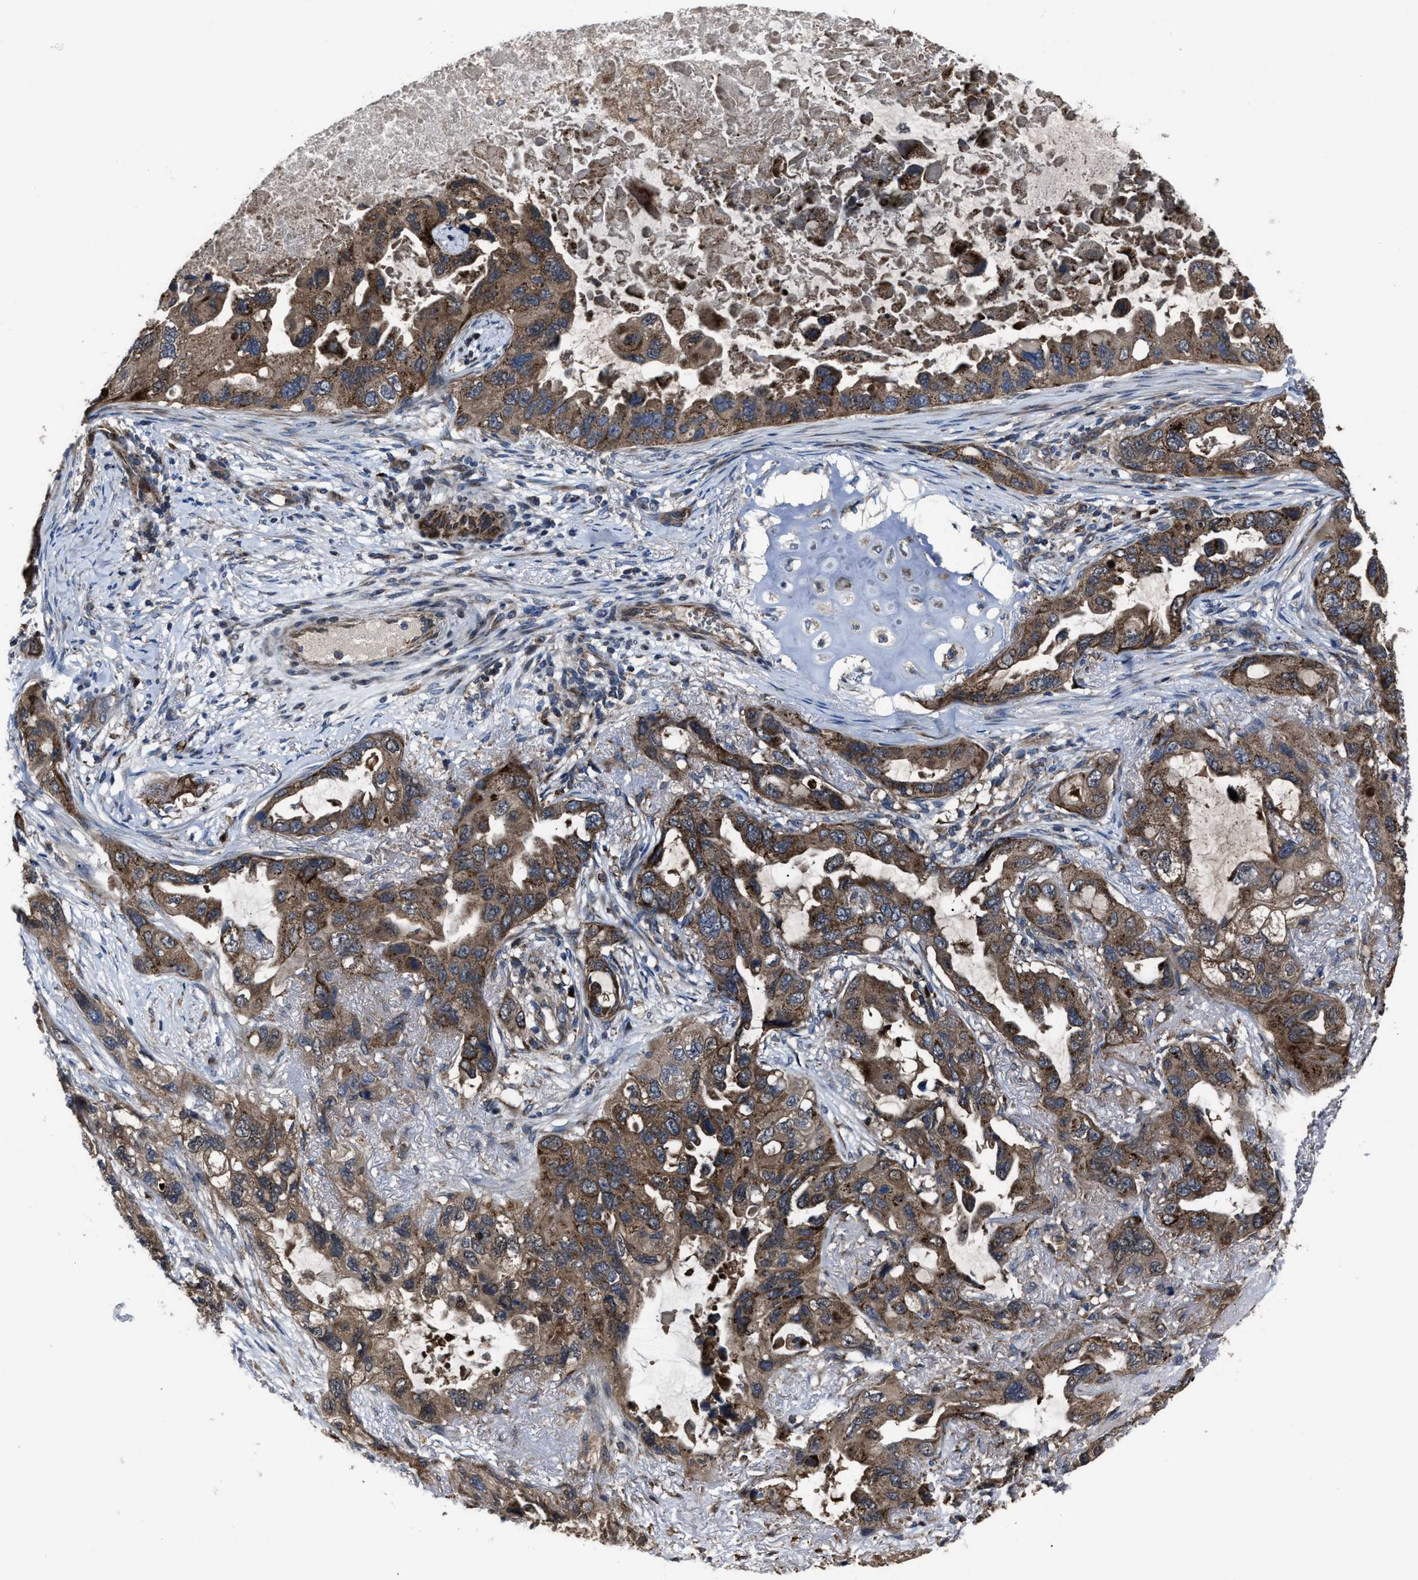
{"staining": {"intensity": "moderate", "quantity": ">75%", "location": "cytoplasmic/membranous"}, "tissue": "lung cancer", "cell_type": "Tumor cells", "image_type": "cancer", "snomed": [{"axis": "morphology", "description": "Squamous cell carcinoma, NOS"}, {"axis": "topography", "description": "Lung"}], "caption": "Human squamous cell carcinoma (lung) stained with a brown dye reveals moderate cytoplasmic/membranous positive staining in approximately >75% of tumor cells.", "gene": "PASK", "patient": {"sex": "female", "age": 73}}